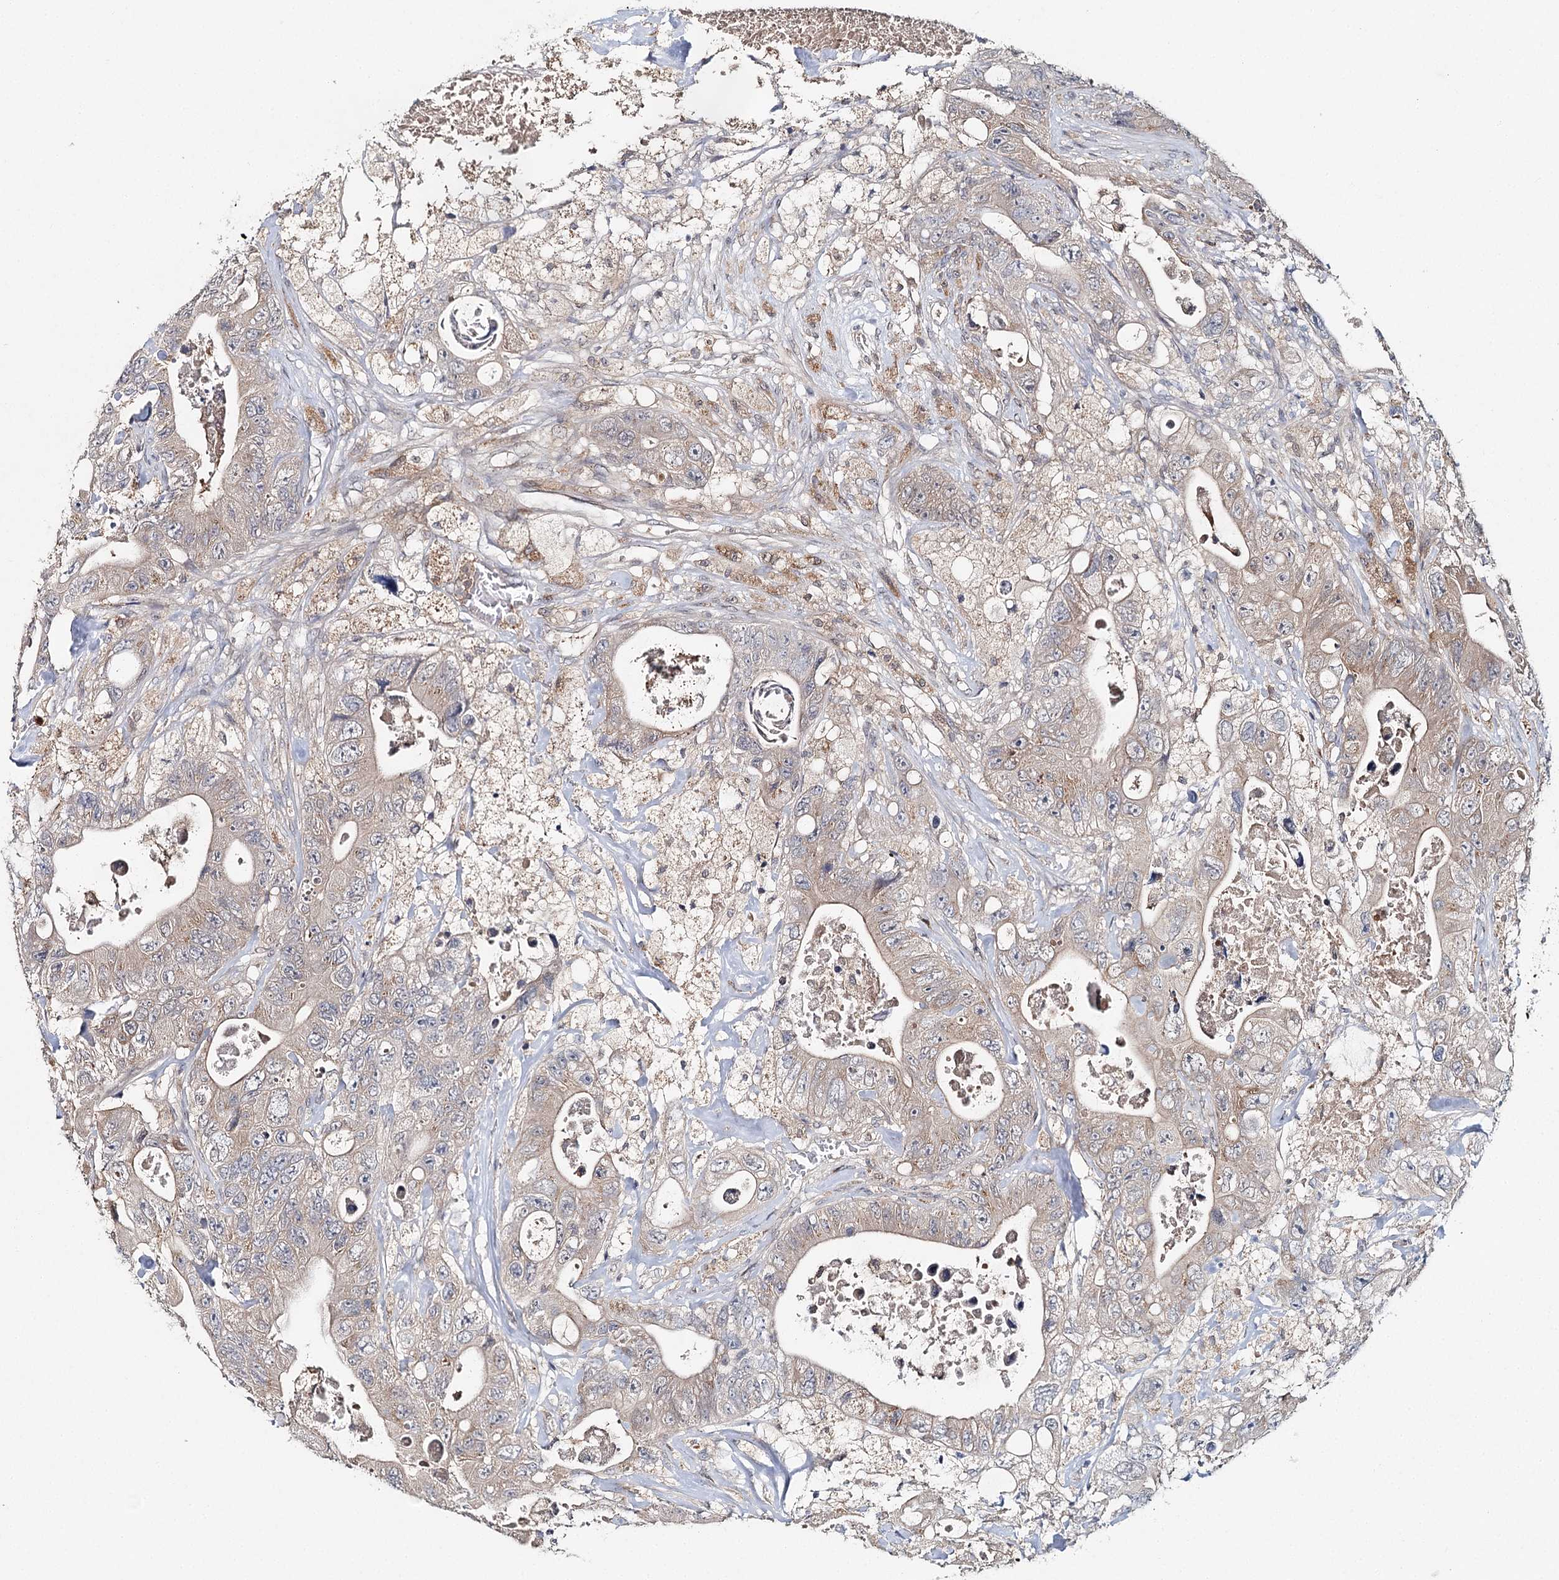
{"staining": {"intensity": "weak", "quantity": ">75%", "location": "cytoplasmic/membranous"}, "tissue": "colorectal cancer", "cell_type": "Tumor cells", "image_type": "cancer", "snomed": [{"axis": "morphology", "description": "Adenocarcinoma, NOS"}, {"axis": "topography", "description": "Colon"}], "caption": "Protein expression analysis of human colorectal cancer reveals weak cytoplasmic/membranous positivity in approximately >75% of tumor cells. (DAB (3,3'-diaminobenzidine) IHC with brightfield microscopy, high magnification).", "gene": "SLC41A2", "patient": {"sex": "female", "age": 46}}